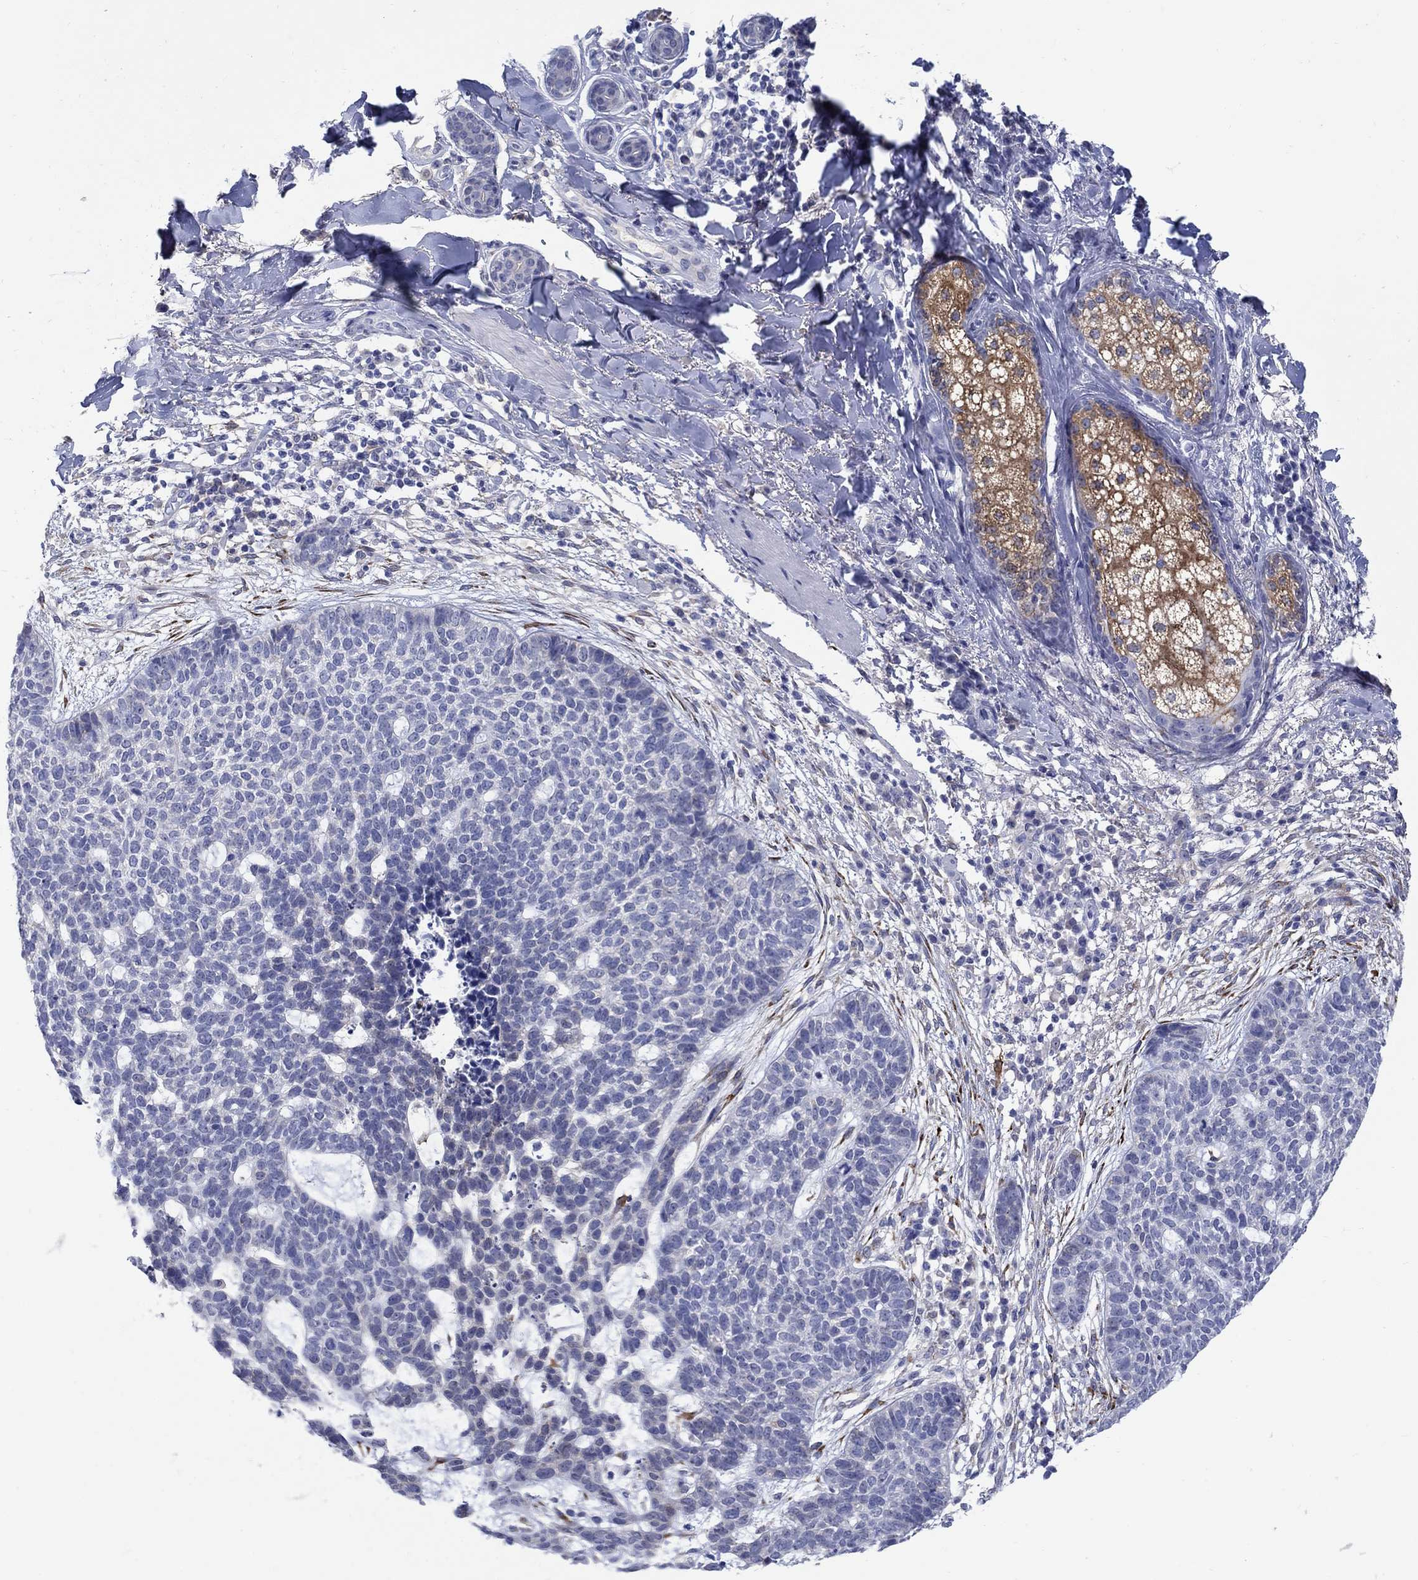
{"staining": {"intensity": "negative", "quantity": "none", "location": "none"}, "tissue": "skin cancer", "cell_type": "Tumor cells", "image_type": "cancer", "snomed": [{"axis": "morphology", "description": "Squamous cell carcinoma, NOS"}, {"axis": "topography", "description": "Skin"}], "caption": "The micrograph exhibits no significant expression in tumor cells of skin cancer. (Immunohistochemistry (ihc), brightfield microscopy, high magnification).", "gene": "REEP2", "patient": {"sex": "male", "age": 88}}